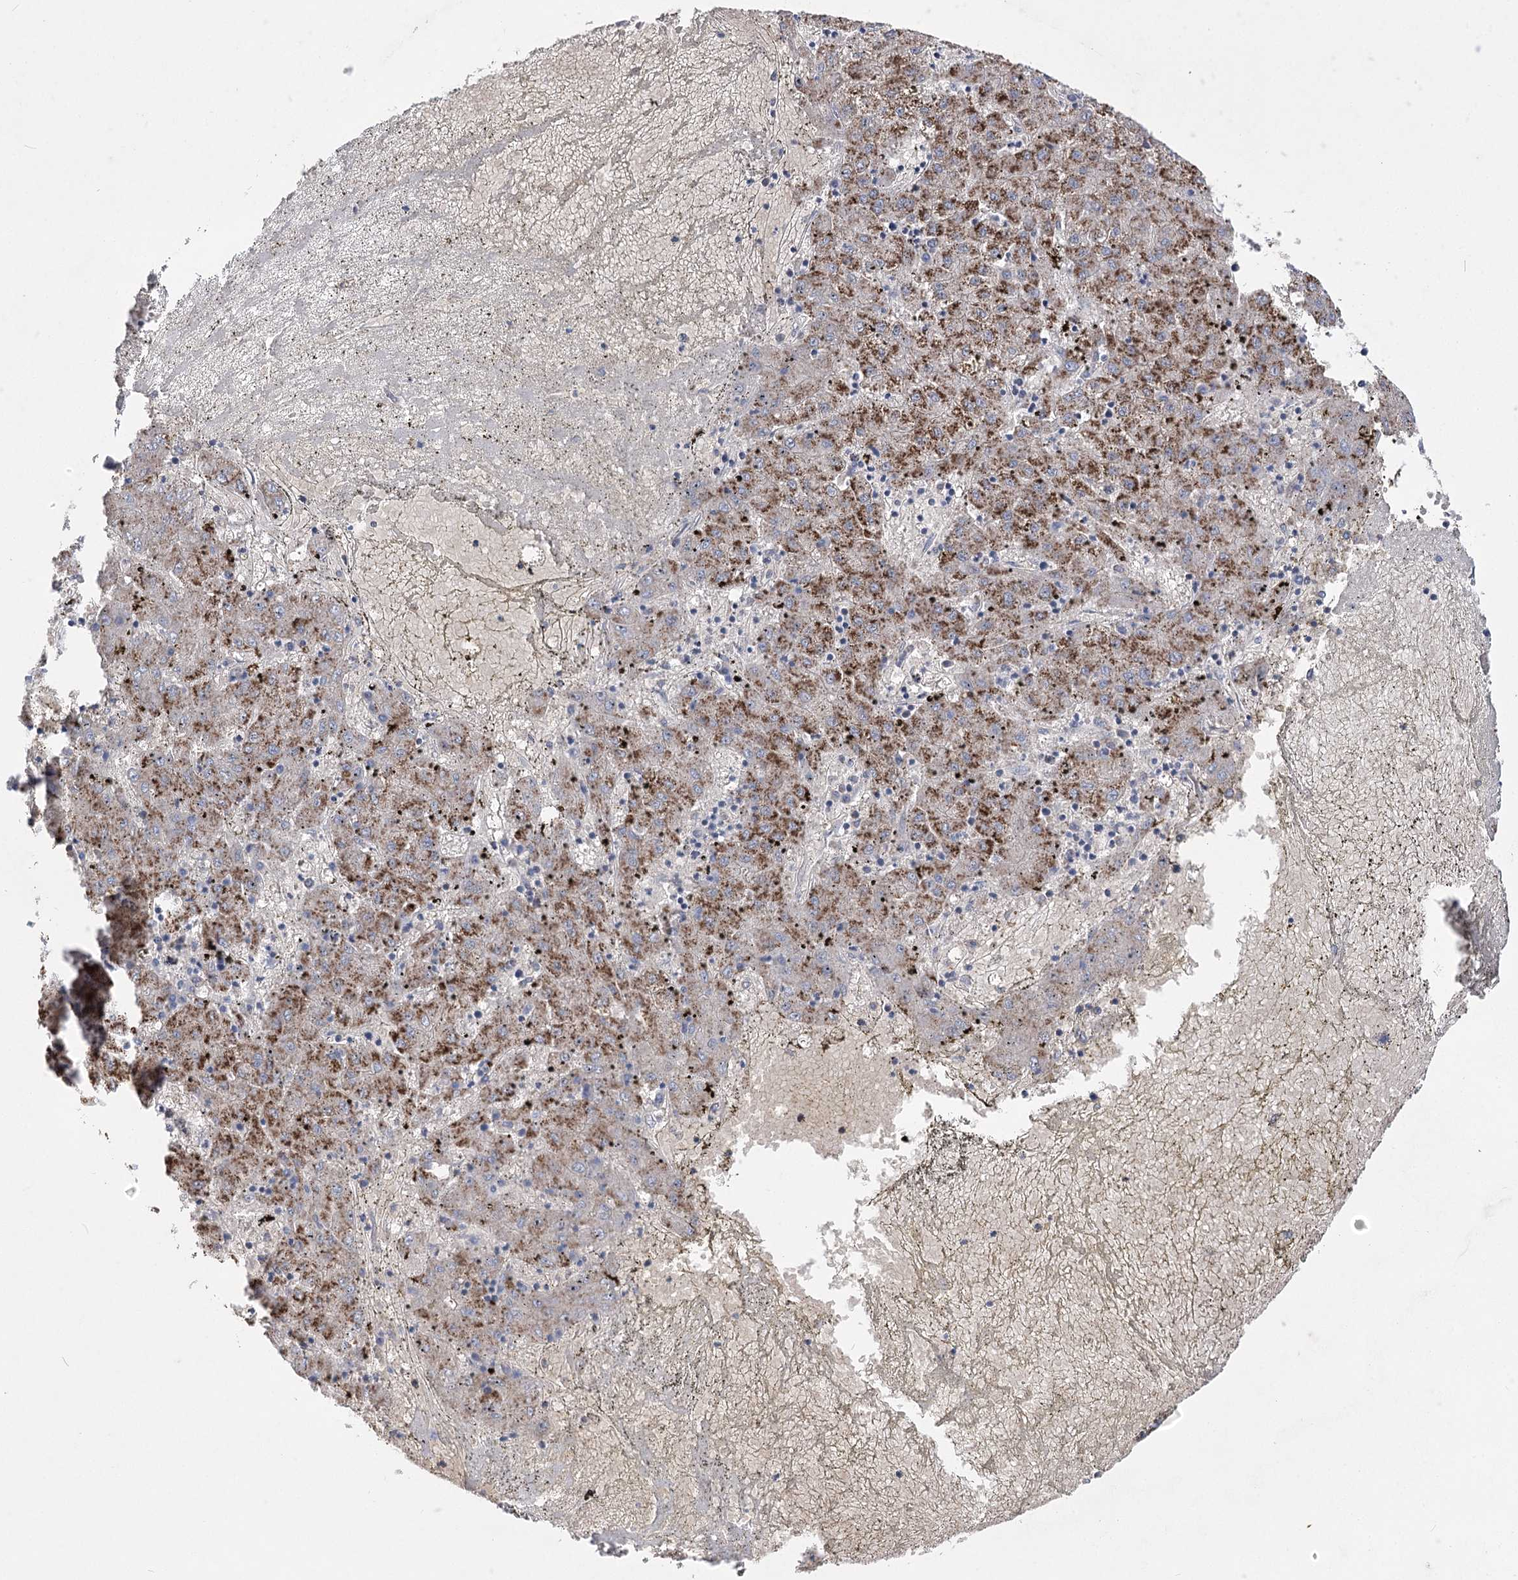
{"staining": {"intensity": "moderate", "quantity": ">75%", "location": "cytoplasmic/membranous"}, "tissue": "liver cancer", "cell_type": "Tumor cells", "image_type": "cancer", "snomed": [{"axis": "morphology", "description": "Carcinoma, Hepatocellular, NOS"}, {"axis": "topography", "description": "Liver"}], "caption": "A histopathology image of liver hepatocellular carcinoma stained for a protein exhibits moderate cytoplasmic/membranous brown staining in tumor cells. Using DAB (brown) and hematoxylin (blue) stains, captured at high magnification using brightfield microscopy.", "gene": "AURKC", "patient": {"sex": "male", "age": 72}}